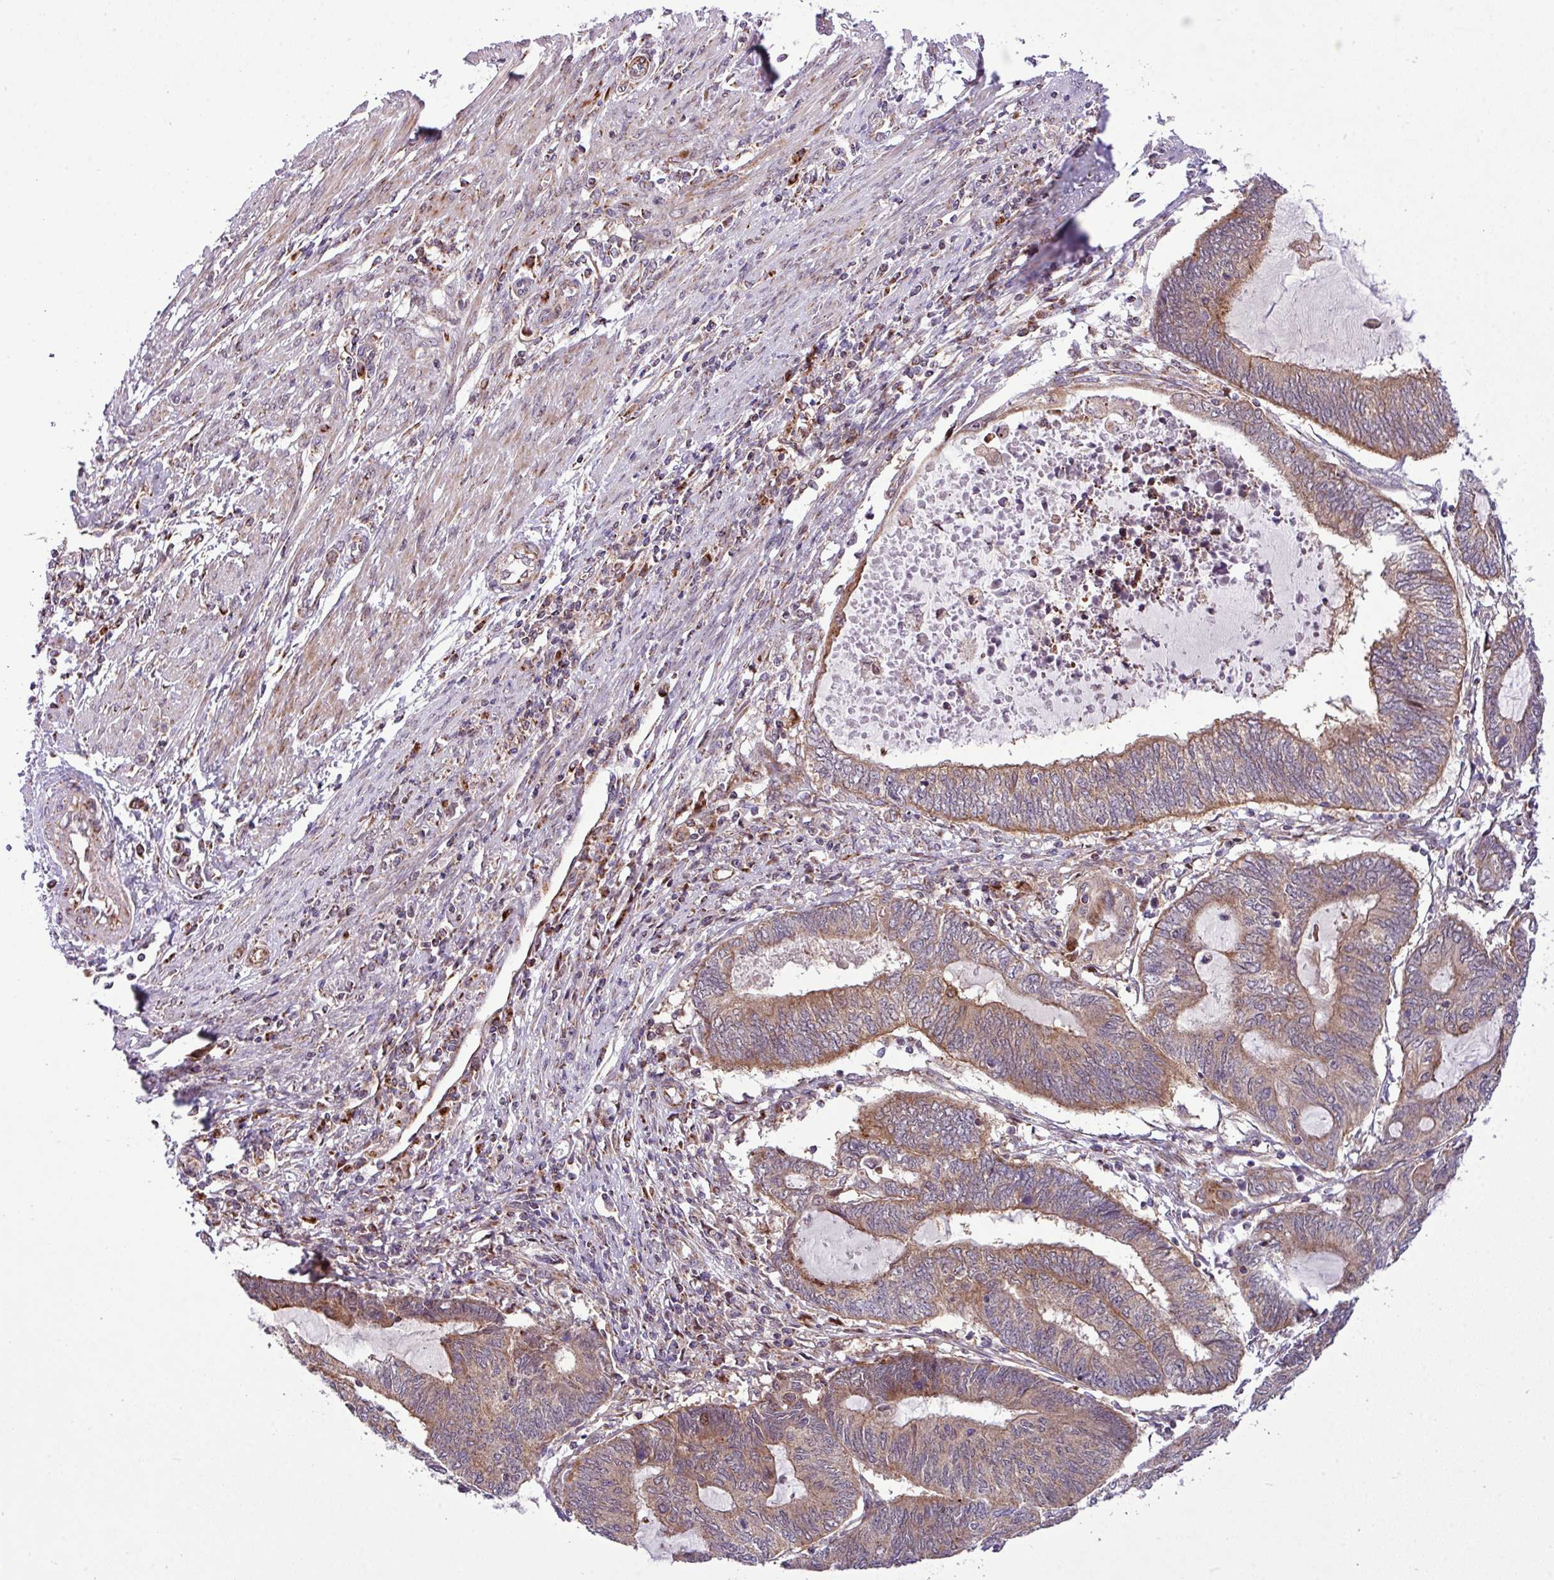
{"staining": {"intensity": "moderate", "quantity": "<25%", "location": "cytoplasmic/membranous"}, "tissue": "endometrial cancer", "cell_type": "Tumor cells", "image_type": "cancer", "snomed": [{"axis": "morphology", "description": "Adenocarcinoma, NOS"}, {"axis": "topography", "description": "Uterus"}, {"axis": "topography", "description": "Endometrium"}], "caption": "IHC staining of endometrial cancer, which displays low levels of moderate cytoplasmic/membranous expression in about <25% of tumor cells indicating moderate cytoplasmic/membranous protein staining. The staining was performed using DAB (brown) for protein detection and nuclei were counterstained in hematoxylin (blue).", "gene": "B3GNT9", "patient": {"sex": "female", "age": 70}}